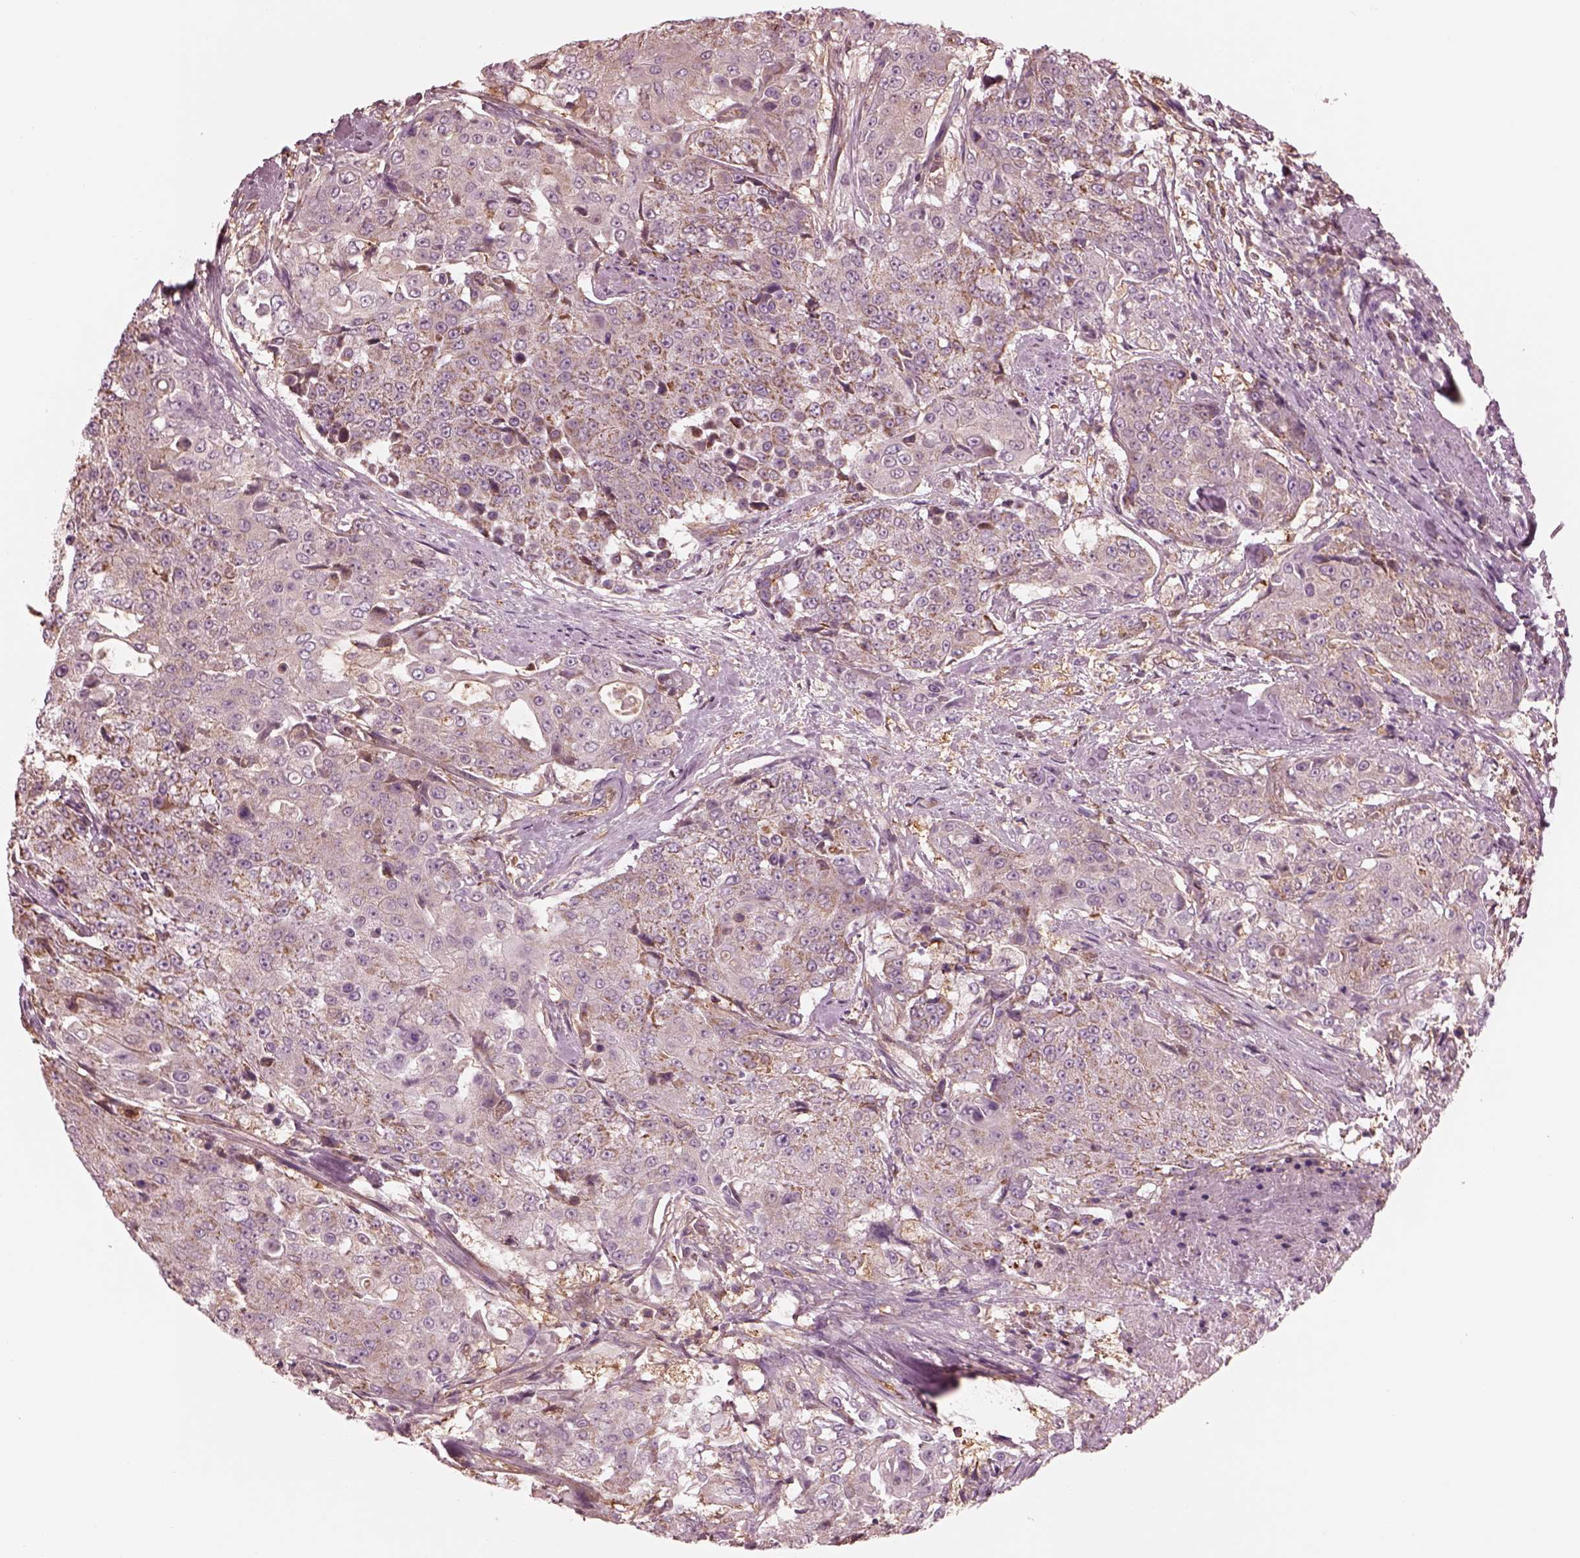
{"staining": {"intensity": "moderate", "quantity": "25%-75%", "location": "cytoplasmic/membranous"}, "tissue": "urothelial cancer", "cell_type": "Tumor cells", "image_type": "cancer", "snomed": [{"axis": "morphology", "description": "Urothelial carcinoma, High grade"}, {"axis": "topography", "description": "Urinary bladder"}], "caption": "Immunohistochemical staining of human urothelial carcinoma (high-grade) demonstrates medium levels of moderate cytoplasmic/membranous protein staining in about 25%-75% of tumor cells.", "gene": "STK33", "patient": {"sex": "female", "age": 63}}